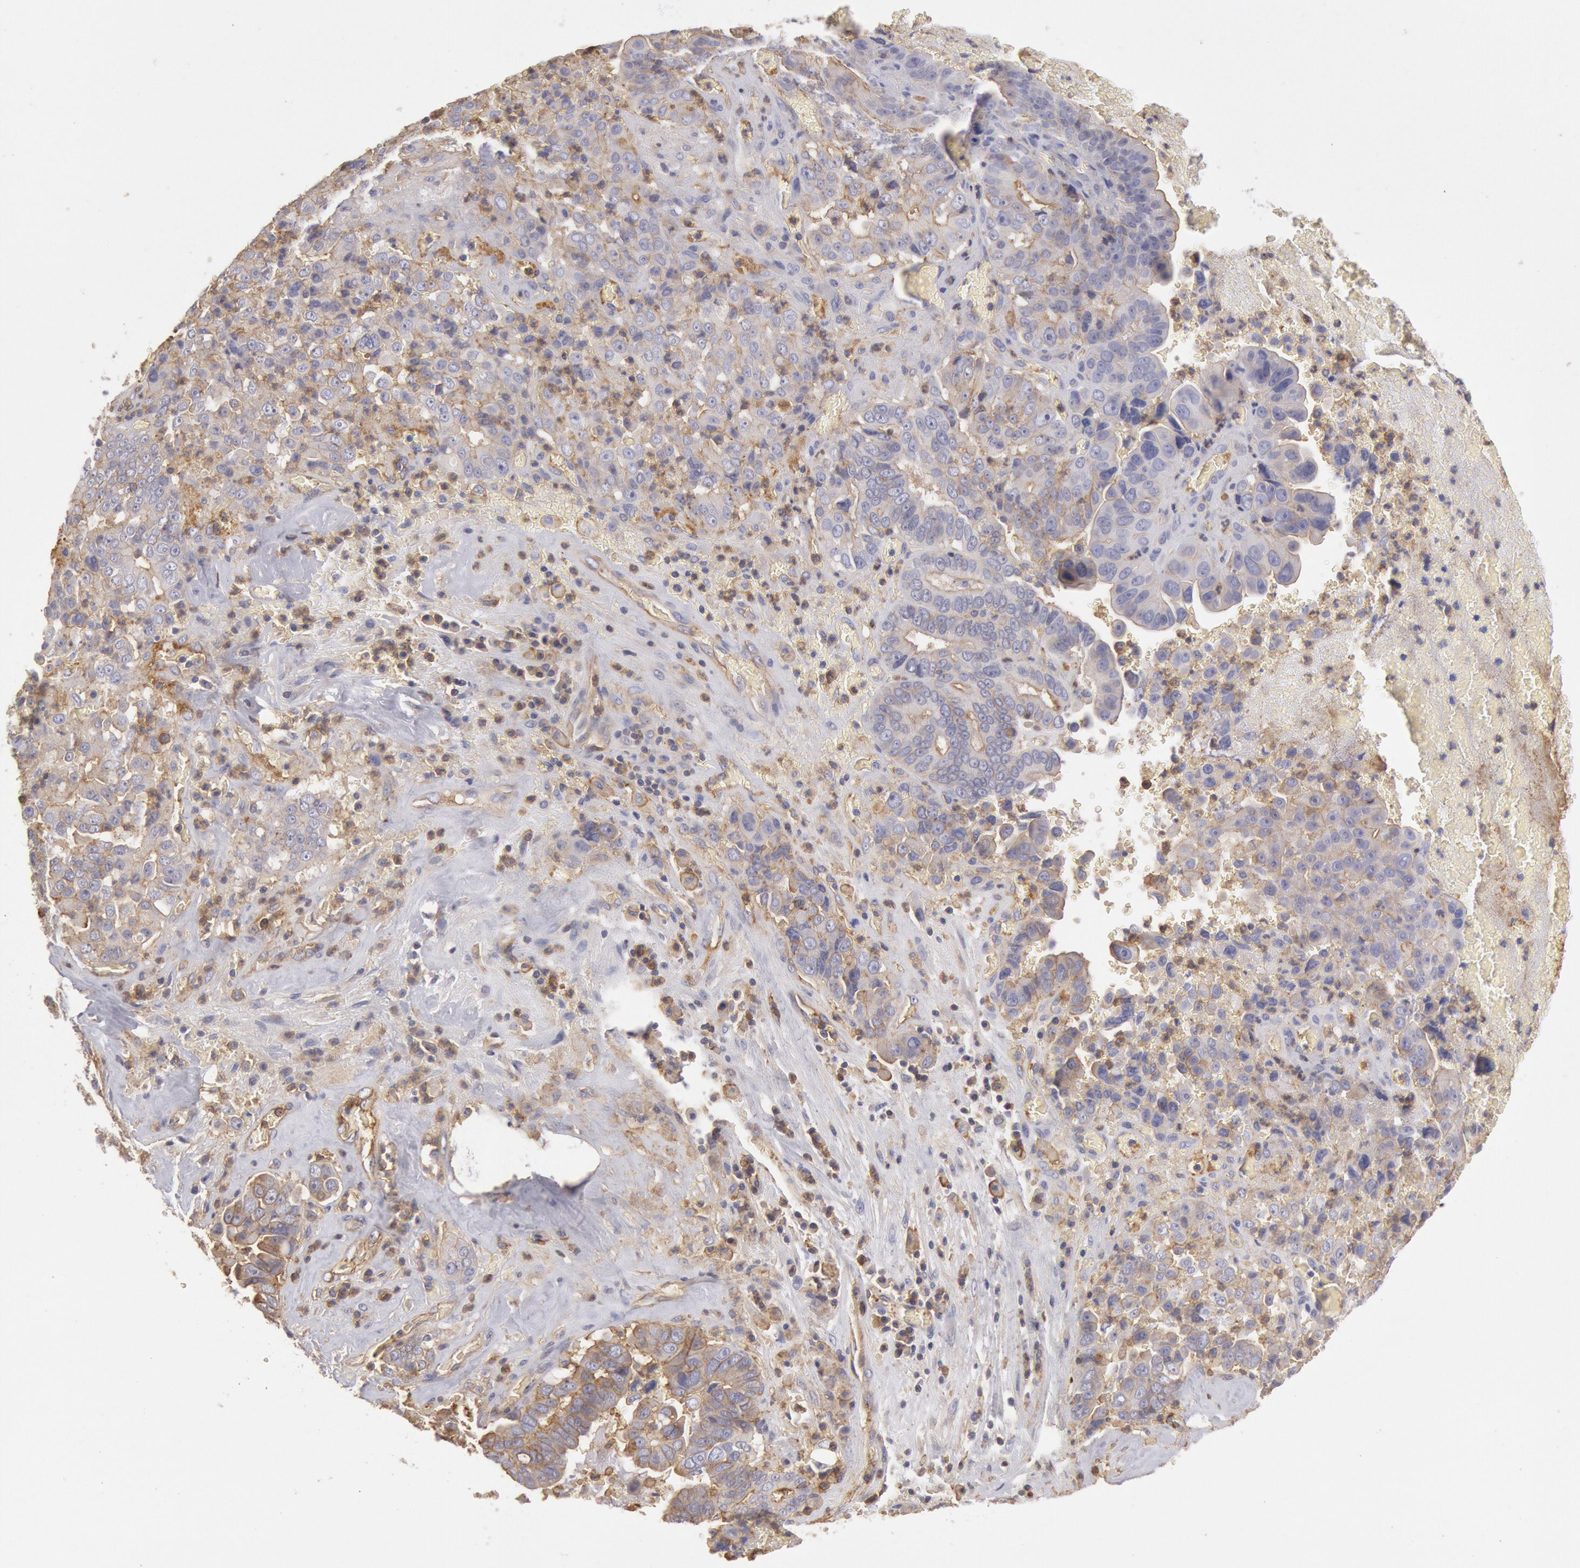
{"staining": {"intensity": "weak", "quantity": "25%-75%", "location": "cytoplasmic/membranous"}, "tissue": "liver cancer", "cell_type": "Tumor cells", "image_type": "cancer", "snomed": [{"axis": "morphology", "description": "Cholangiocarcinoma"}, {"axis": "topography", "description": "Liver"}], "caption": "IHC image of neoplastic tissue: human cholangiocarcinoma (liver) stained using immunohistochemistry demonstrates low levels of weak protein expression localized specifically in the cytoplasmic/membranous of tumor cells, appearing as a cytoplasmic/membranous brown color.", "gene": "SNAP23", "patient": {"sex": "female", "age": 79}}